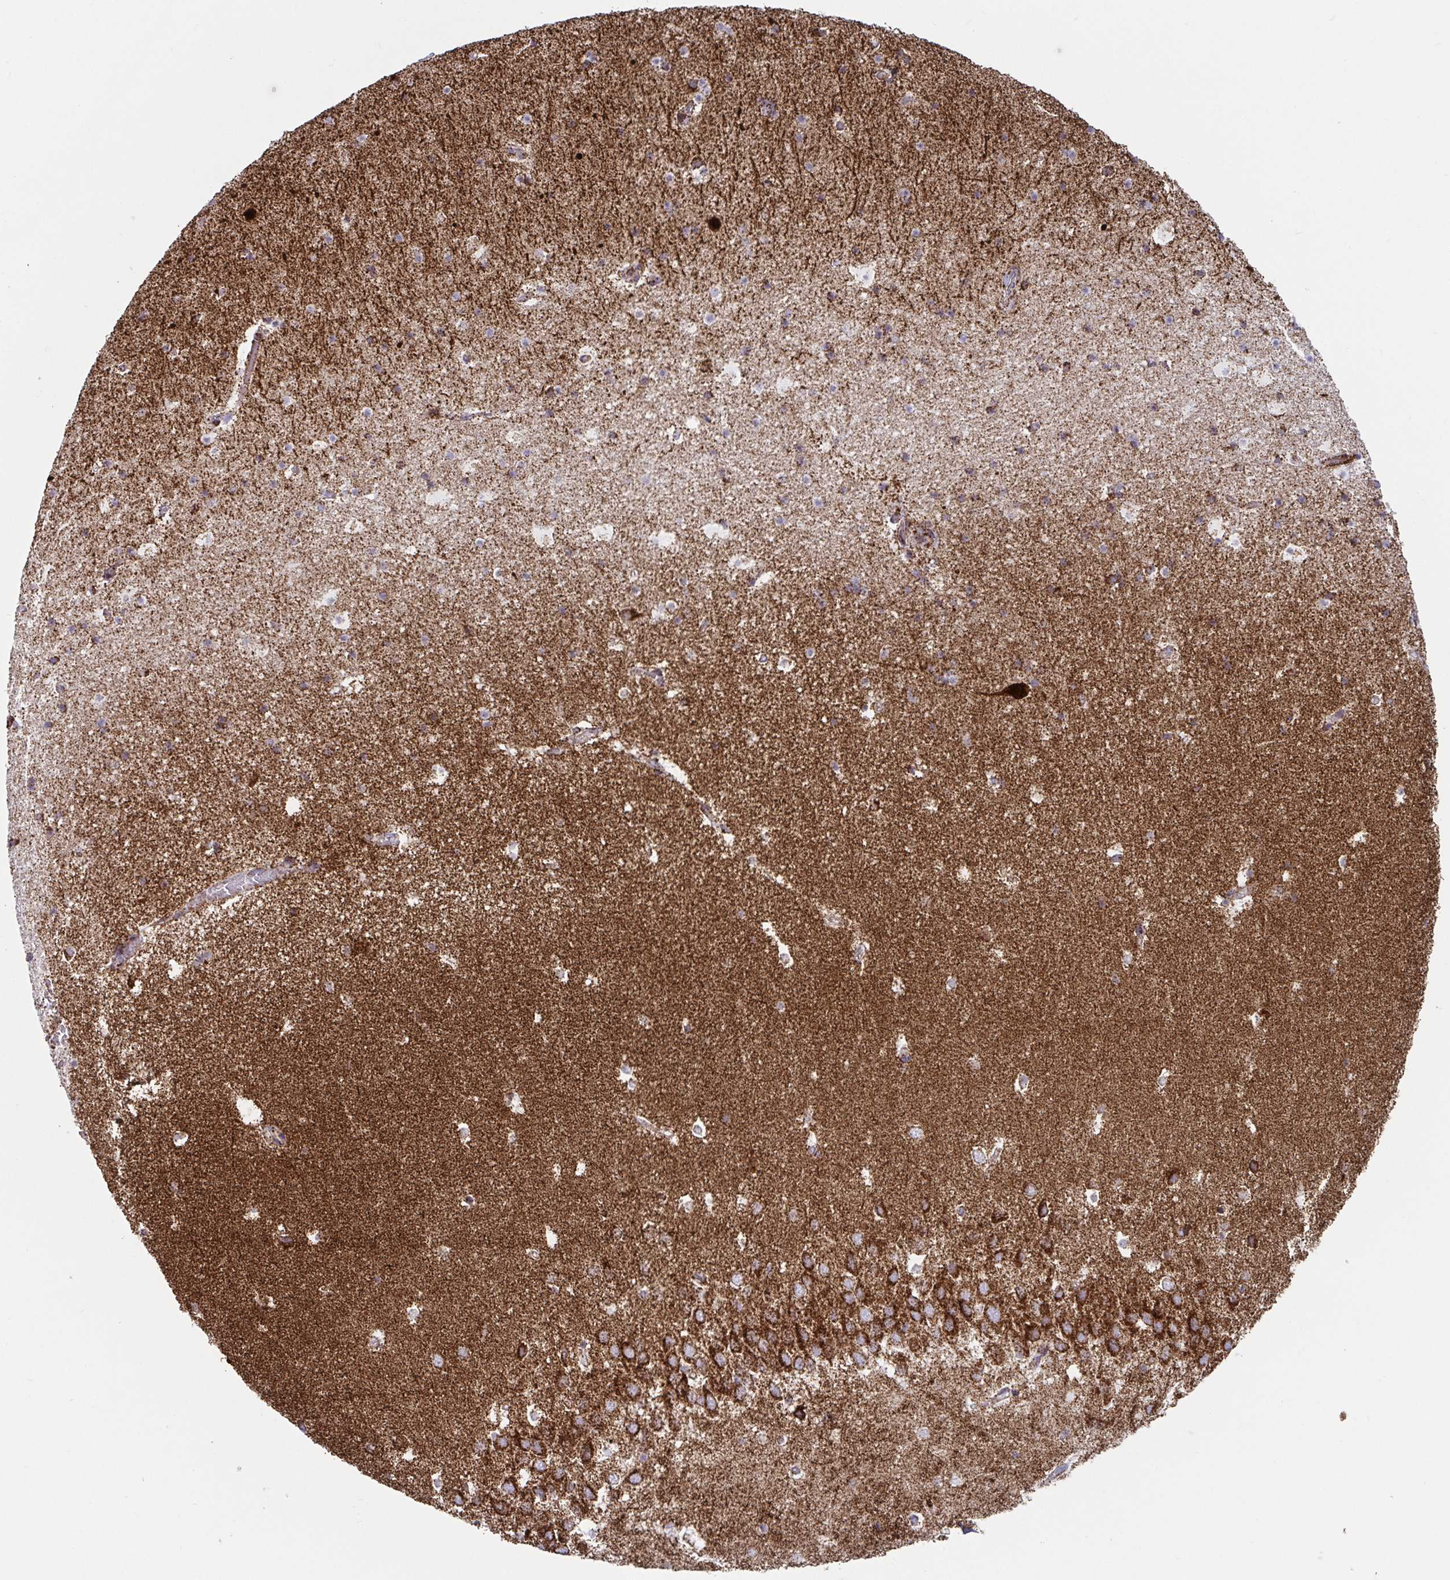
{"staining": {"intensity": "strong", "quantity": ">75%", "location": "cytoplasmic/membranous"}, "tissue": "hippocampus", "cell_type": "Glial cells", "image_type": "normal", "snomed": [{"axis": "morphology", "description": "Normal tissue, NOS"}, {"axis": "topography", "description": "Hippocampus"}], "caption": "This histopathology image demonstrates normal hippocampus stained with immunohistochemistry (IHC) to label a protein in brown. The cytoplasmic/membranous of glial cells show strong positivity for the protein. Nuclei are counter-stained blue.", "gene": "ATP5MJ", "patient": {"sex": "male", "age": 26}}